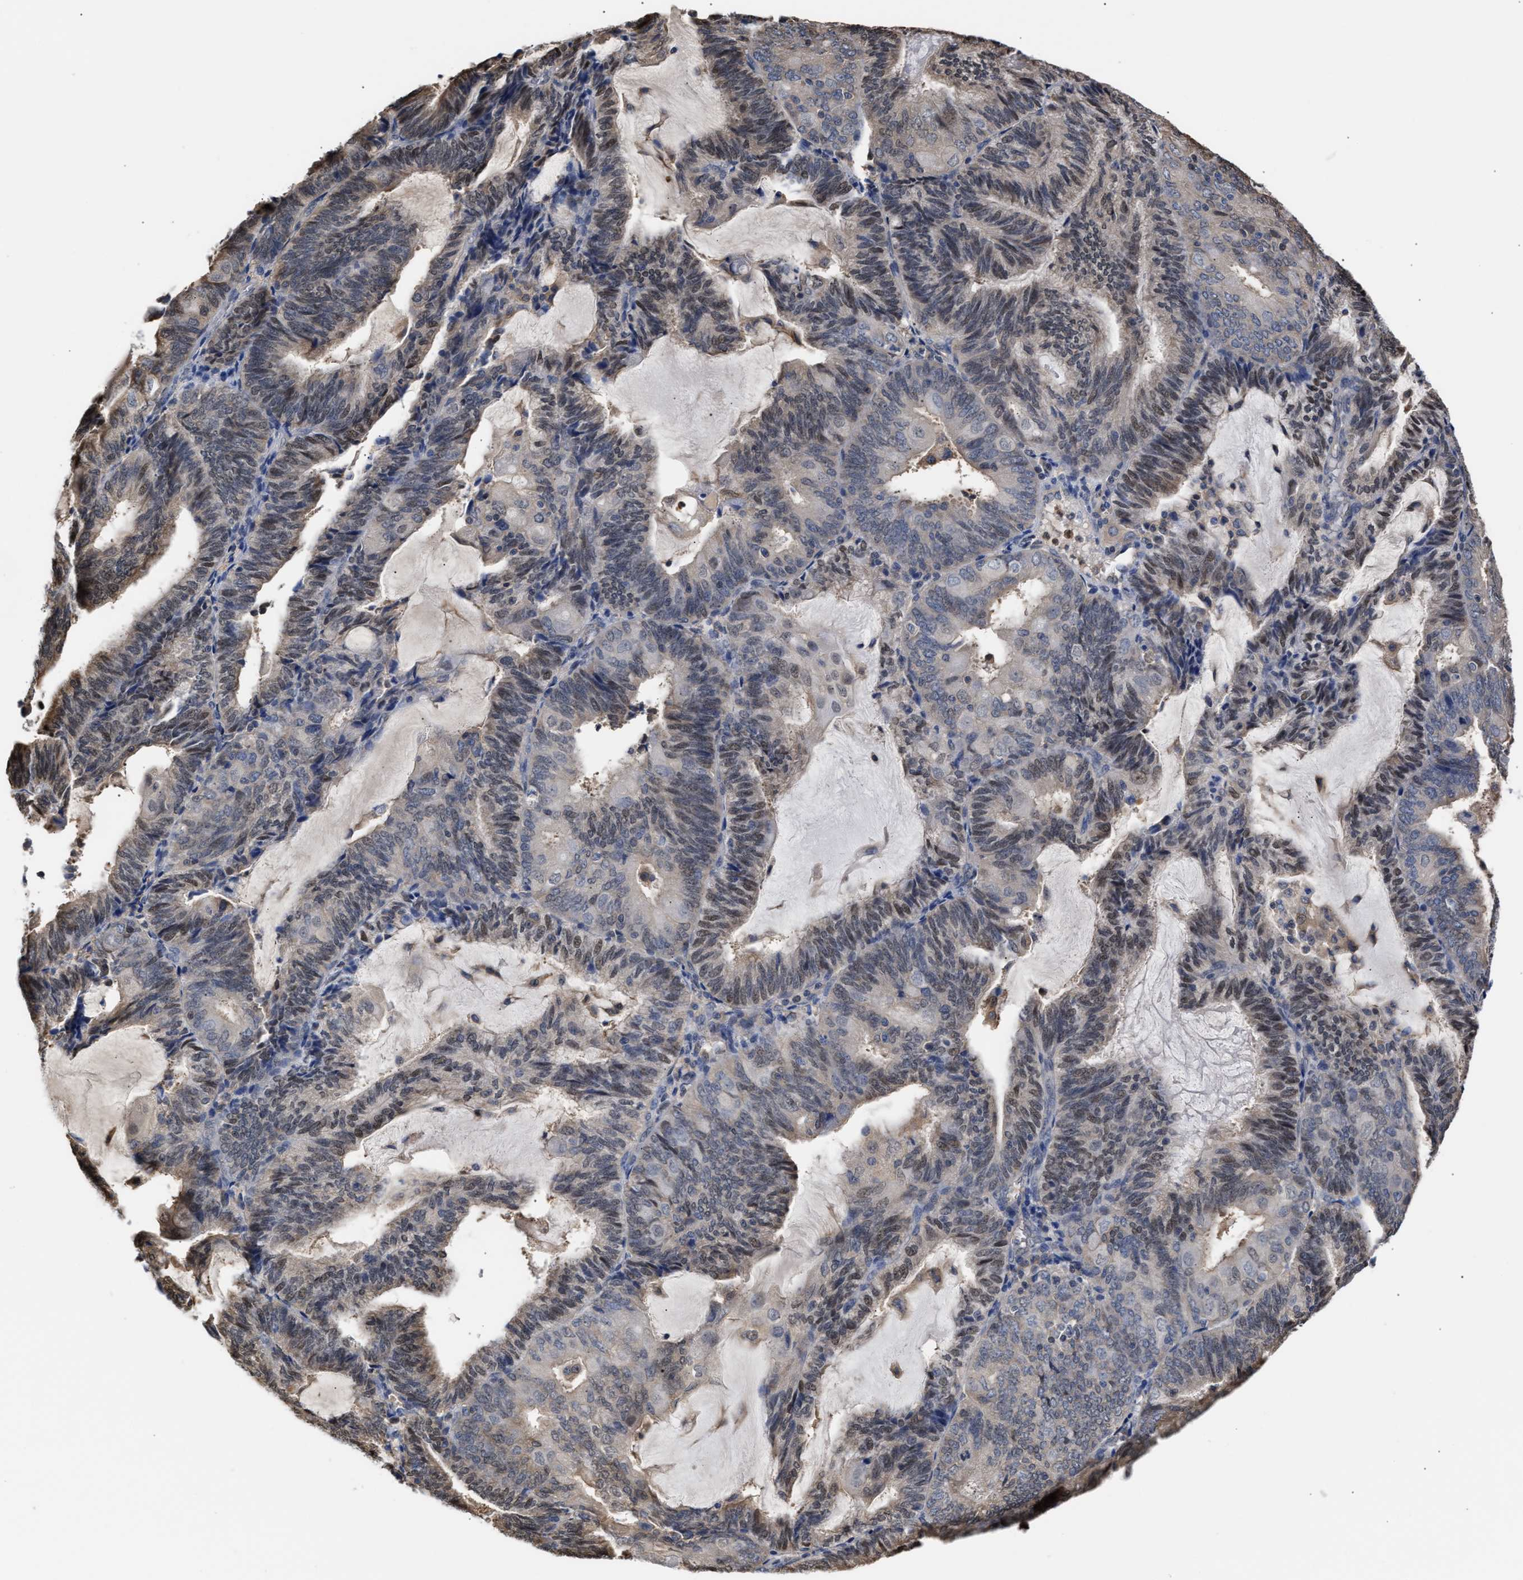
{"staining": {"intensity": "weak", "quantity": "25%-75%", "location": "cytoplasmic/membranous,nuclear"}, "tissue": "endometrial cancer", "cell_type": "Tumor cells", "image_type": "cancer", "snomed": [{"axis": "morphology", "description": "Adenocarcinoma, NOS"}, {"axis": "topography", "description": "Endometrium"}], "caption": "This image demonstrates IHC staining of human adenocarcinoma (endometrial), with low weak cytoplasmic/membranous and nuclear expression in about 25%-75% of tumor cells.", "gene": "KLHDC1", "patient": {"sex": "female", "age": 81}}